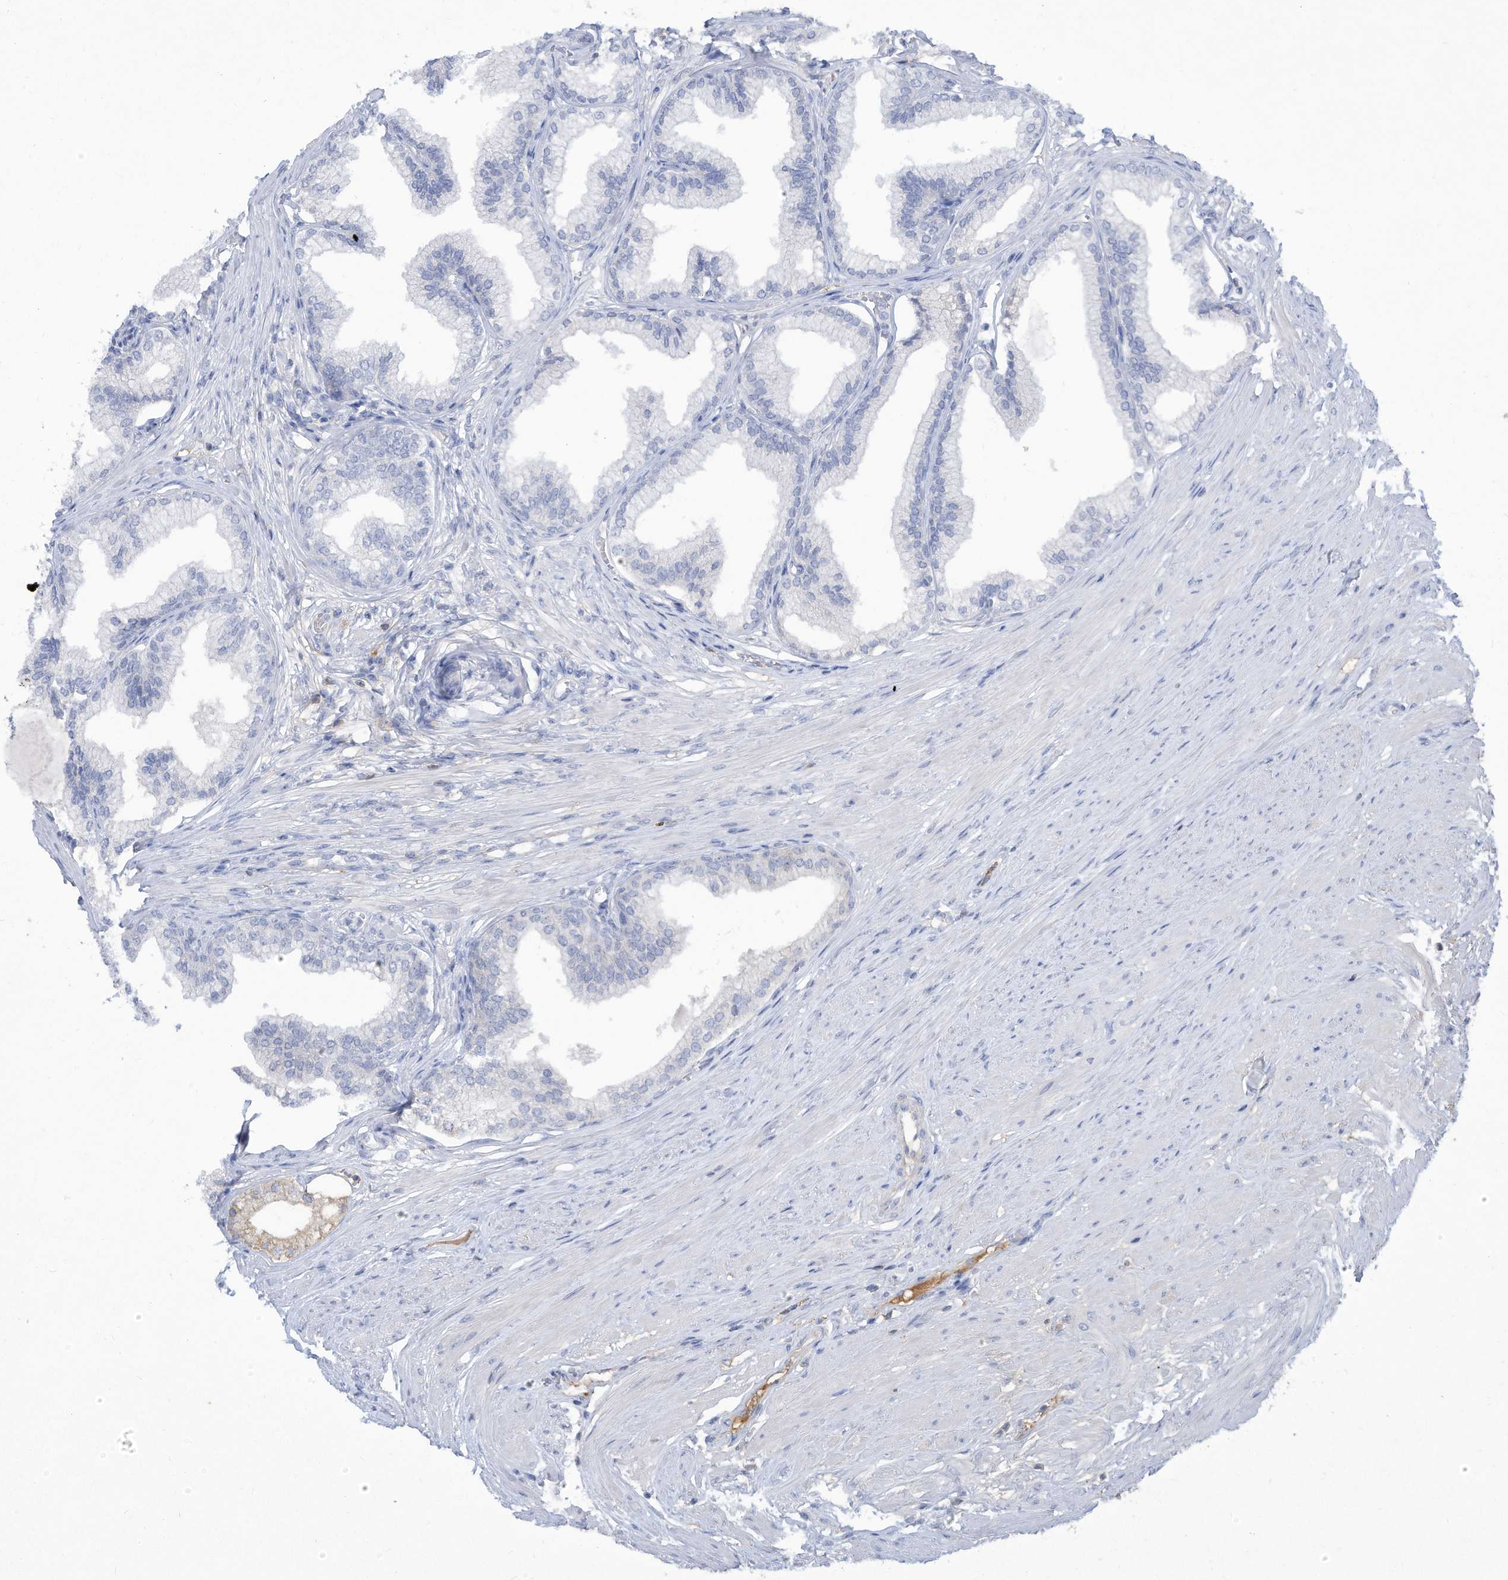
{"staining": {"intensity": "negative", "quantity": "none", "location": "none"}, "tissue": "prostate", "cell_type": "Glandular cells", "image_type": "normal", "snomed": [{"axis": "morphology", "description": "Normal tissue, NOS"}, {"axis": "morphology", "description": "Urothelial carcinoma, Low grade"}, {"axis": "topography", "description": "Urinary bladder"}, {"axis": "topography", "description": "Prostate"}], "caption": "Immunohistochemical staining of benign human prostate exhibits no significant expression in glandular cells. (IHC, brightfield microscopy, high magnification).", "gene": "HAS3", "patient": {"sex": "male", "age": 60}}